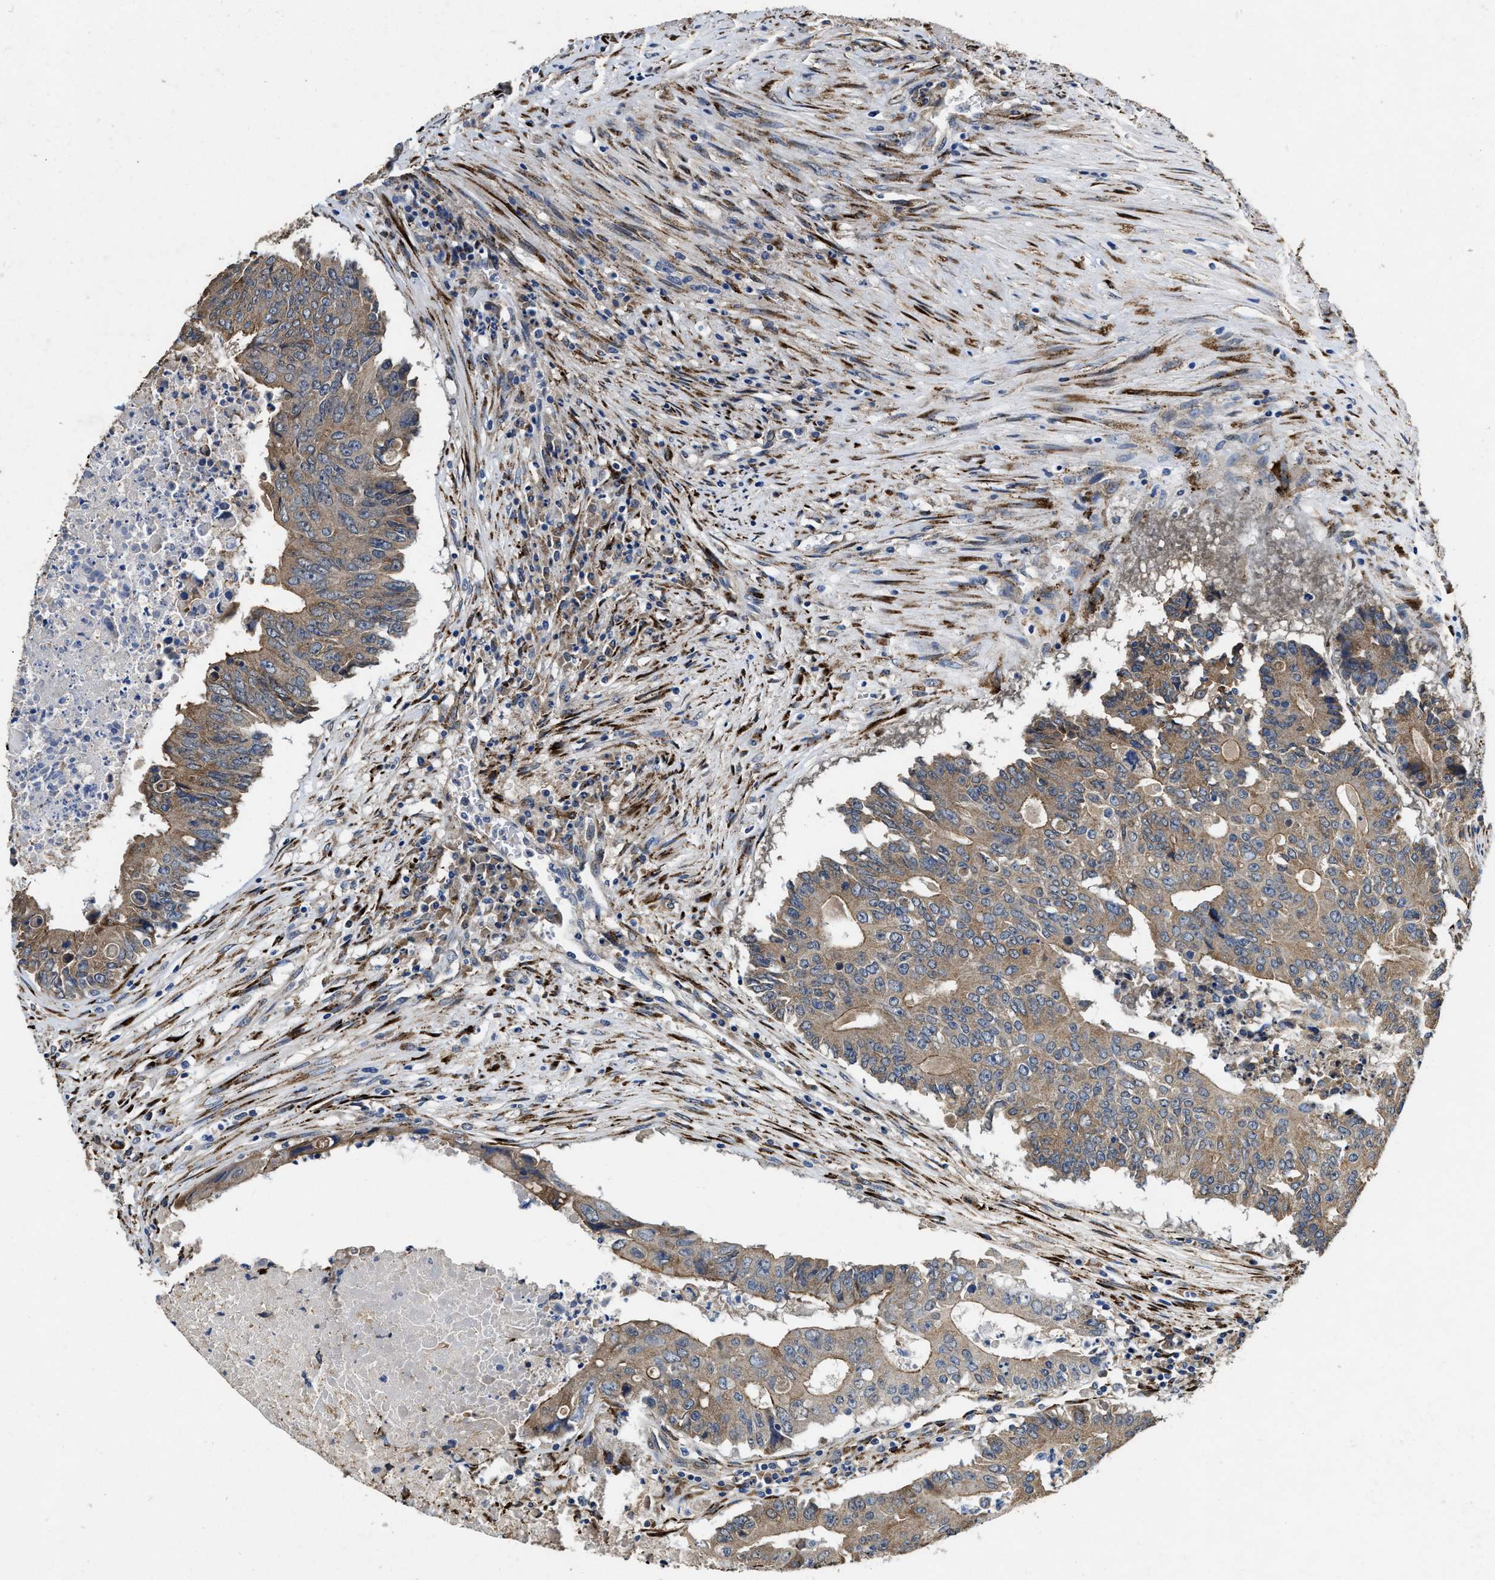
{"staining": {"intensity": "weak", "quantity": ">75%", "location": "cytoplasmic/membranous"}, "tissue": "colorectal cancer", "cell_type": "Tumor cells", "image_type": "cancer", "snomed": [{"axis": "morphology", "description": "Adenocarcinoma, NOS"}, {"axis": "topography", "description": "Colon"}], "caption": "Human colorectal cancer (adenocarcinoma) stained with a brown dye reveals weak cytoplasmic/membranous positive expression in about >75% of tumor cells.", "gene": "IDNK", "patient": {"sex": "male", "age": 87}}